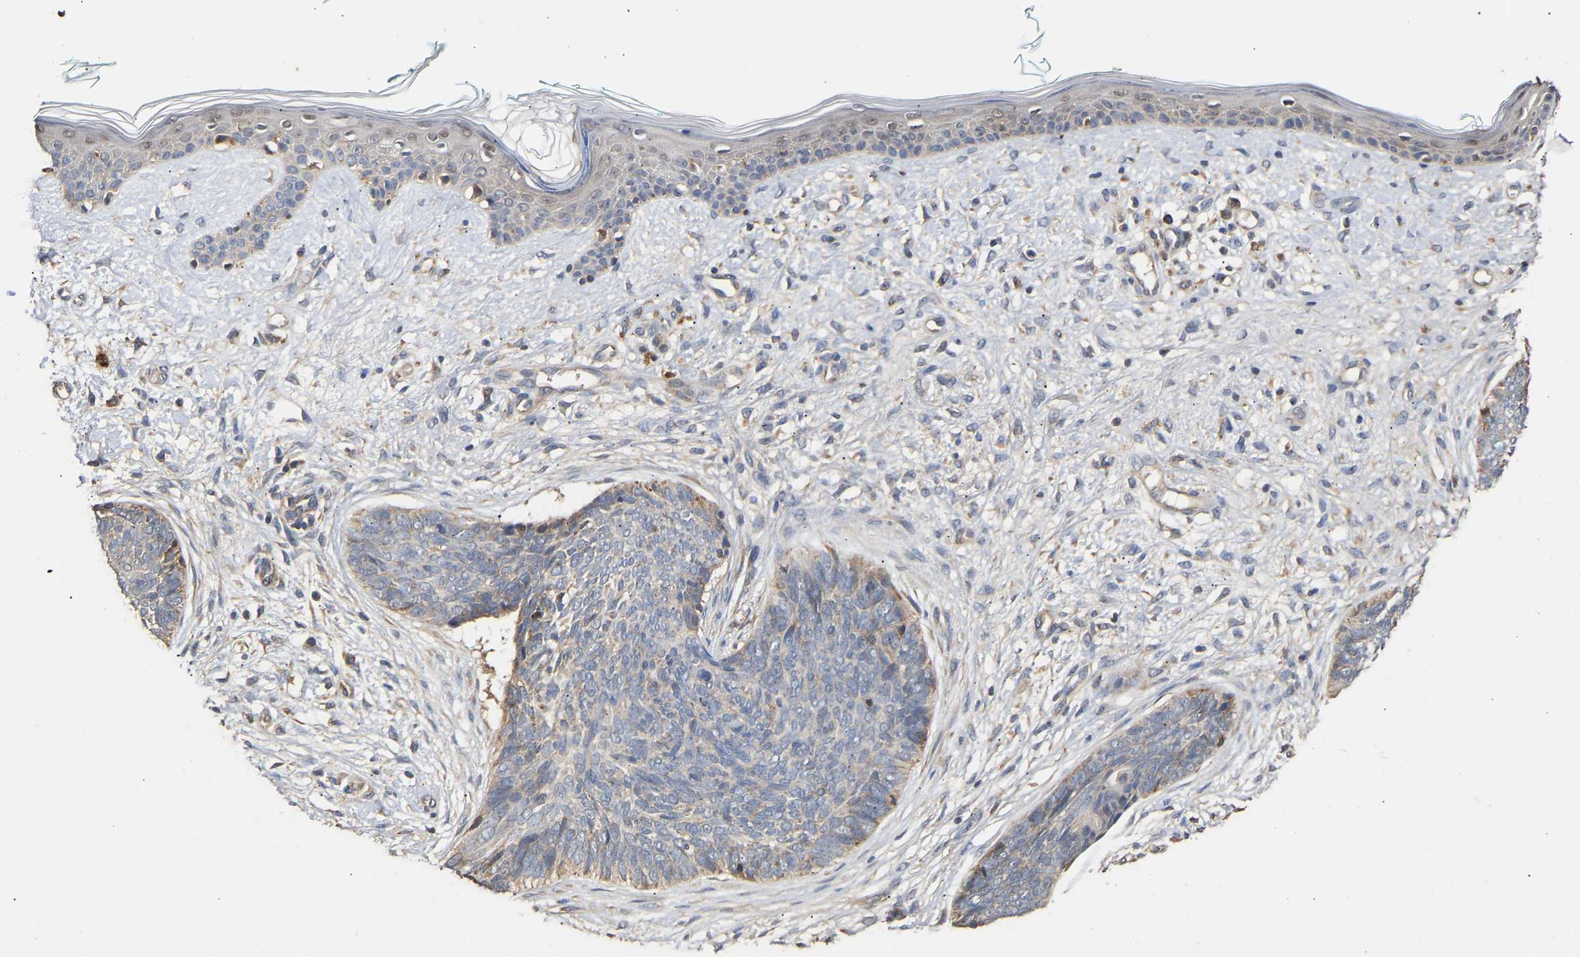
{"staining": {"intensity": "weak", "quantity": "<25%", "location": "cytoplasmic/membranous"}, "tissue": "skin cancer", "cell_type": "Tumor cells", "image_type": "cancer", "snomed": [{"axis": "morphology", "description": "Basal cell carcinoma"}, {"axis": "topography", "description": "Skin"}], "caption": "Image shows no significant protein staining in tumor cells of basal cell carcinoma (skin).", "gene": "ZNF26", "patient": {"sex": "female", "age": 84}}